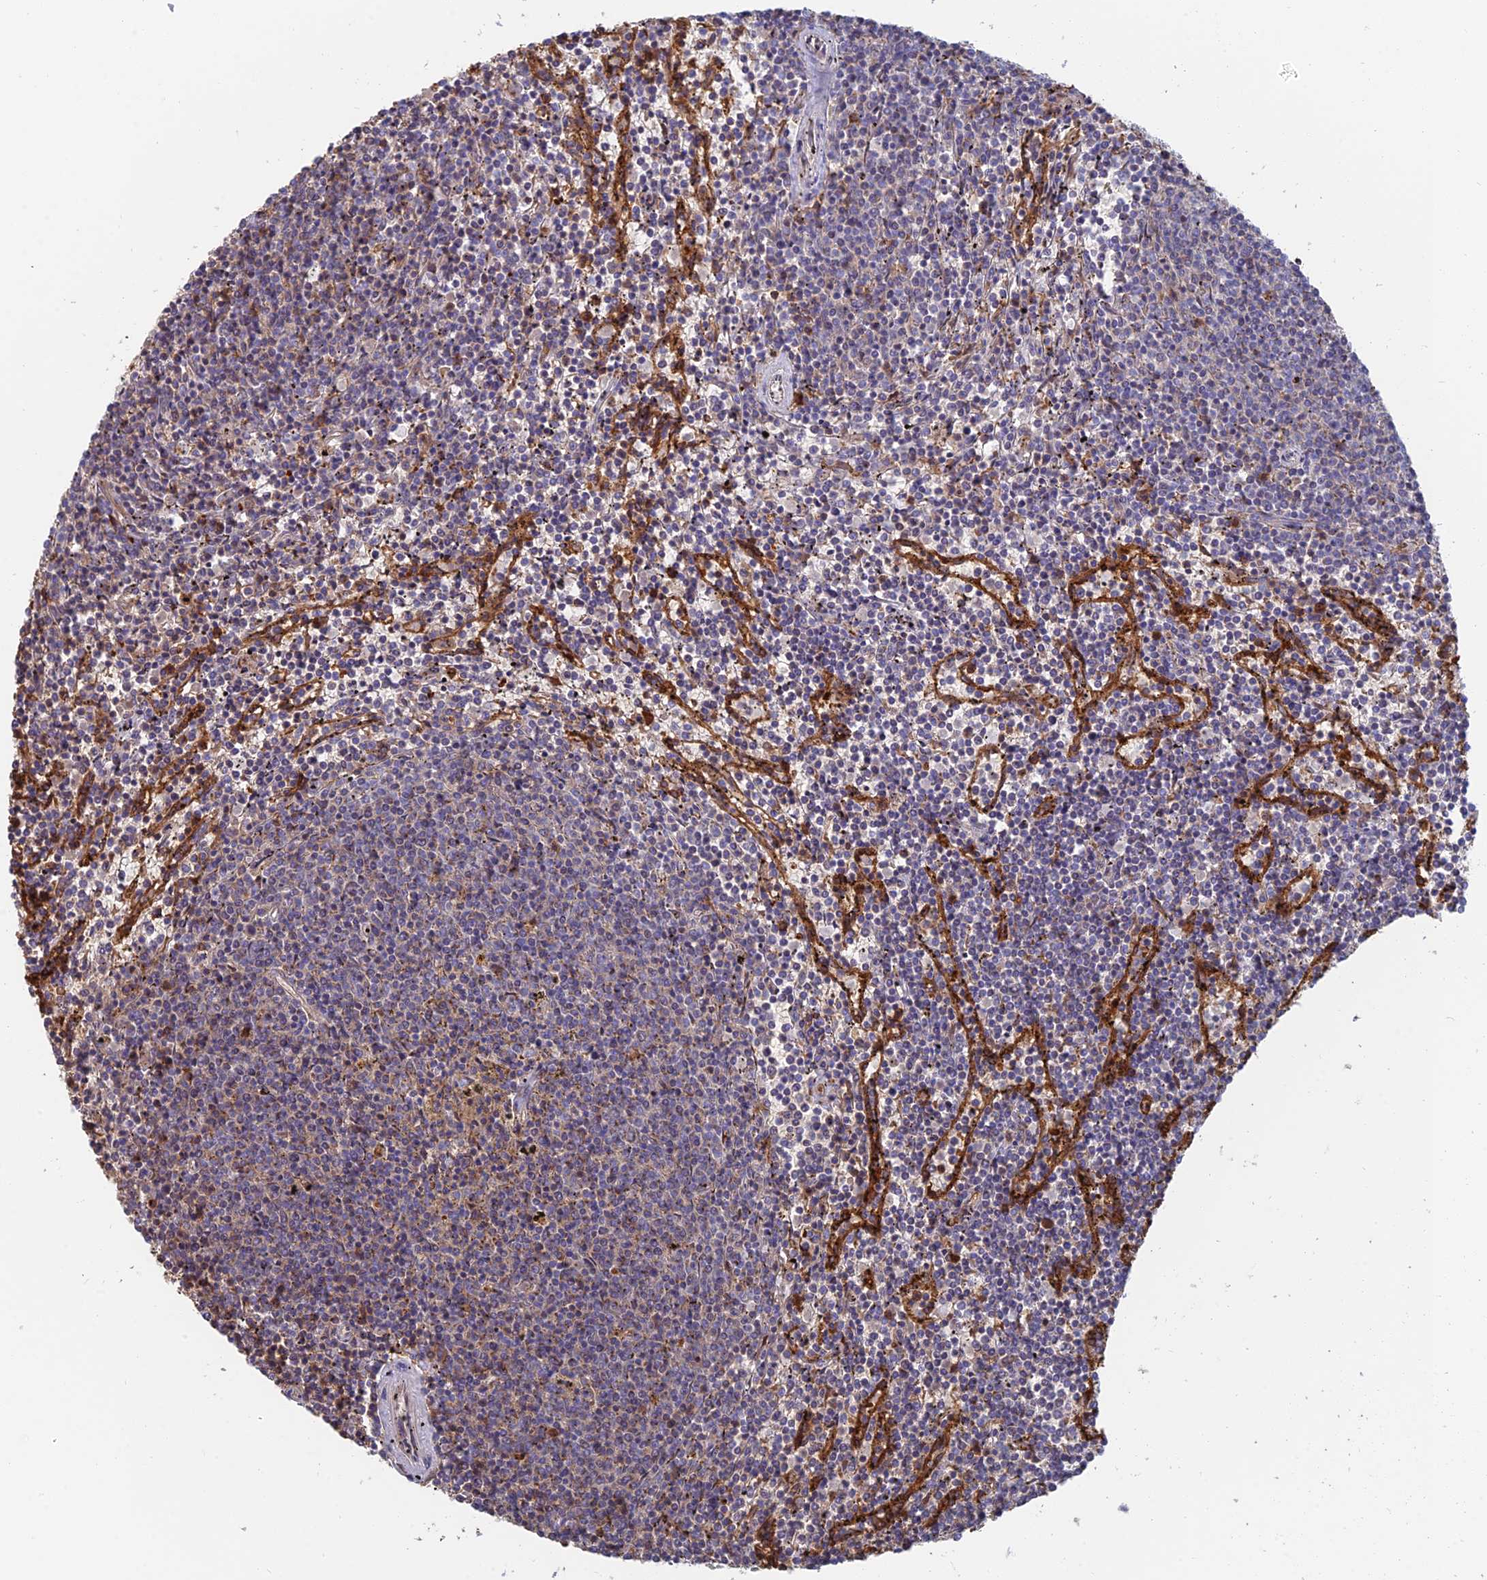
{"staining": {"intensity": "negative", "quantity": "none", "location": "none"}, "tissue": "lymphoma", "cell_type": "Tumor cells", "image_type": "cancer", "snomed": [{"axis": "morphology", "description": "Malignant lymphoma, non-Hodgkin's type, Low grade"}, {"axis": "topography", "description": "Spleen"}], "caption": "Tumor cells show no significant protein staining in malignant lymphoma, non-Hodgkin's type (low-grade).", "gene": "HS2ST1", "patient": {"sex": "female", "age": 50}}